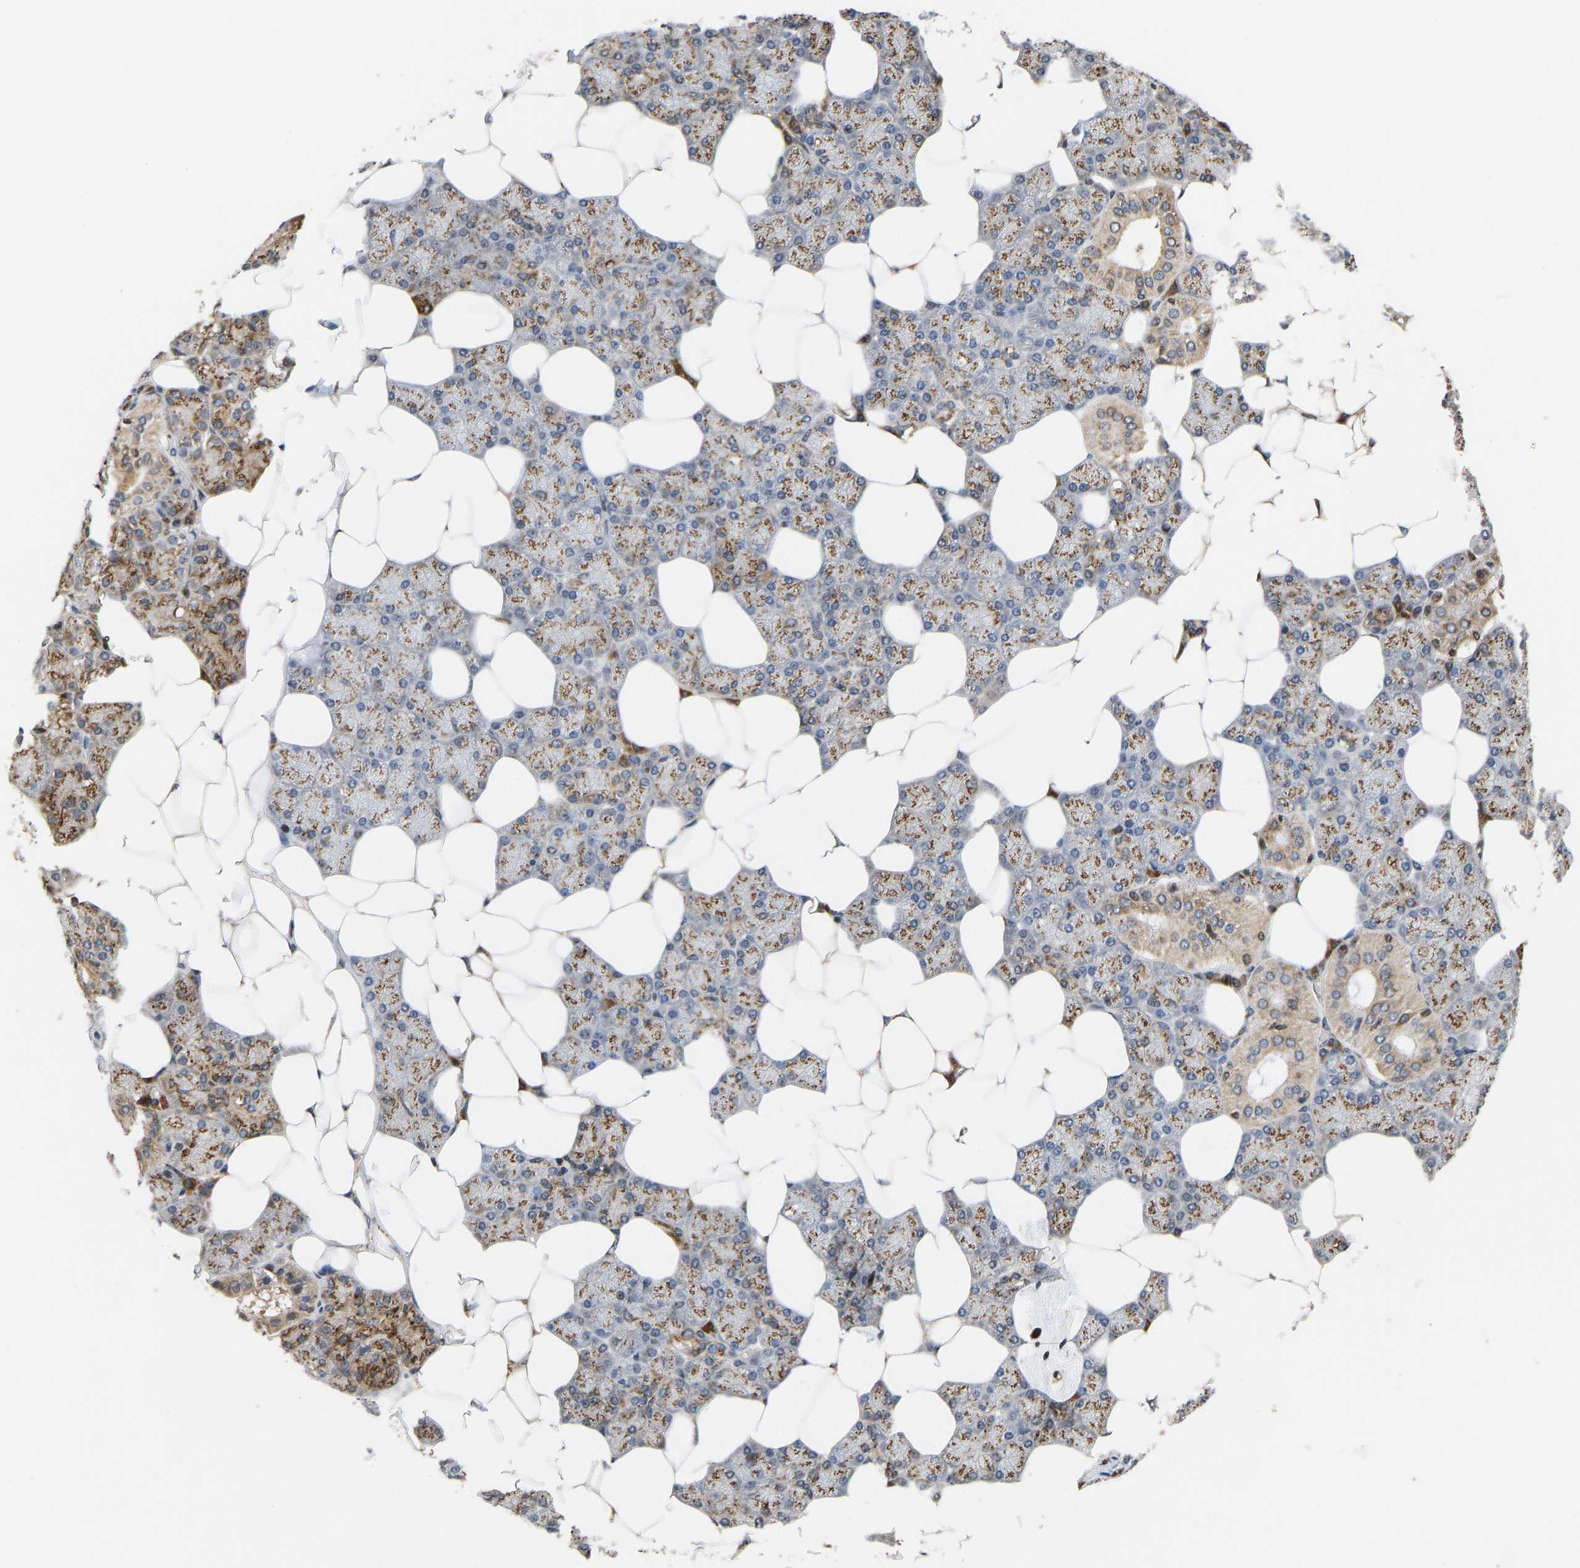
{"staining": {"intensity": "moderate", "quantity": ">75%", "location": "cytoplasmic/membranous"}, "tissue": "salivary gland", "cell_type": "Glandular cells", "image_type": "normal", "snomed": [{"axis": "morphology", "description": "Normal tissue, NOS"}, {"axis": "topography", "description": "Salivary gland"}], "caption": "Immunohistochemistry image of normal salivary gland: salivary gland stained using immunohistochemistry demonstrates medium levels of moderate protein expression localized specifically in the cytoplasmic/membranous of glandular cells, appearing as a cytoplasmic/membranous brown color.", "gene": "YIPF4", "patient": {"sex": "male", "age": 62}}